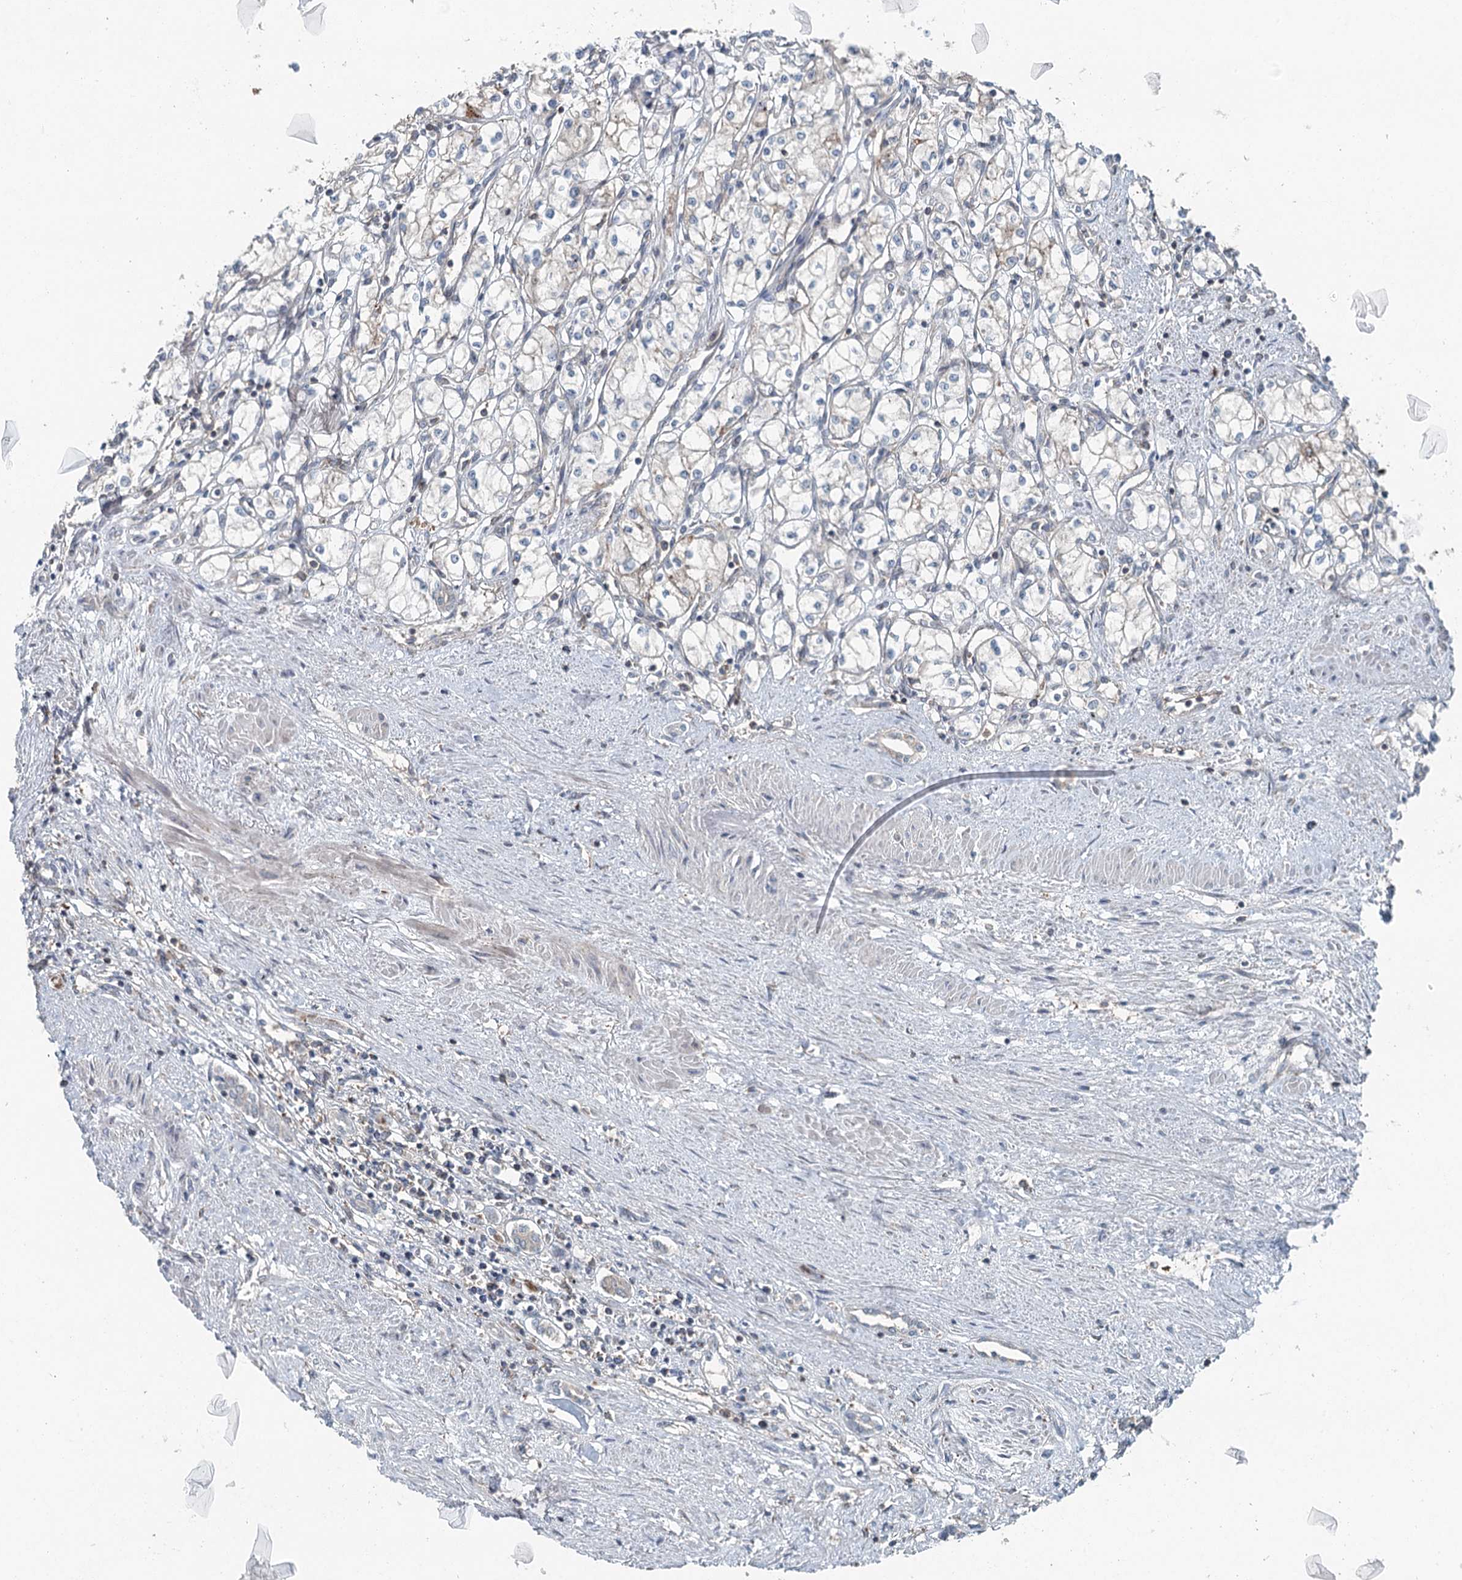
{"staining": {"intensity": "negative", "quantity": "none", "location": "none"}, "tissue": "renal cancer", "cell_type": "Tumor cells", "image_type": "cancer", "snomed": [{"axis": "morphology", "description": "Adenocarcinoma, NOS"}, {"axis": "topography", "description": "Kidney"}], "caption": "IHC micrograph of renal cancer stained for a protein (brown), which displays no staining in tumor cells.", "gene": "SKIC3", "patient": {"sex": "male", "age": 59}}